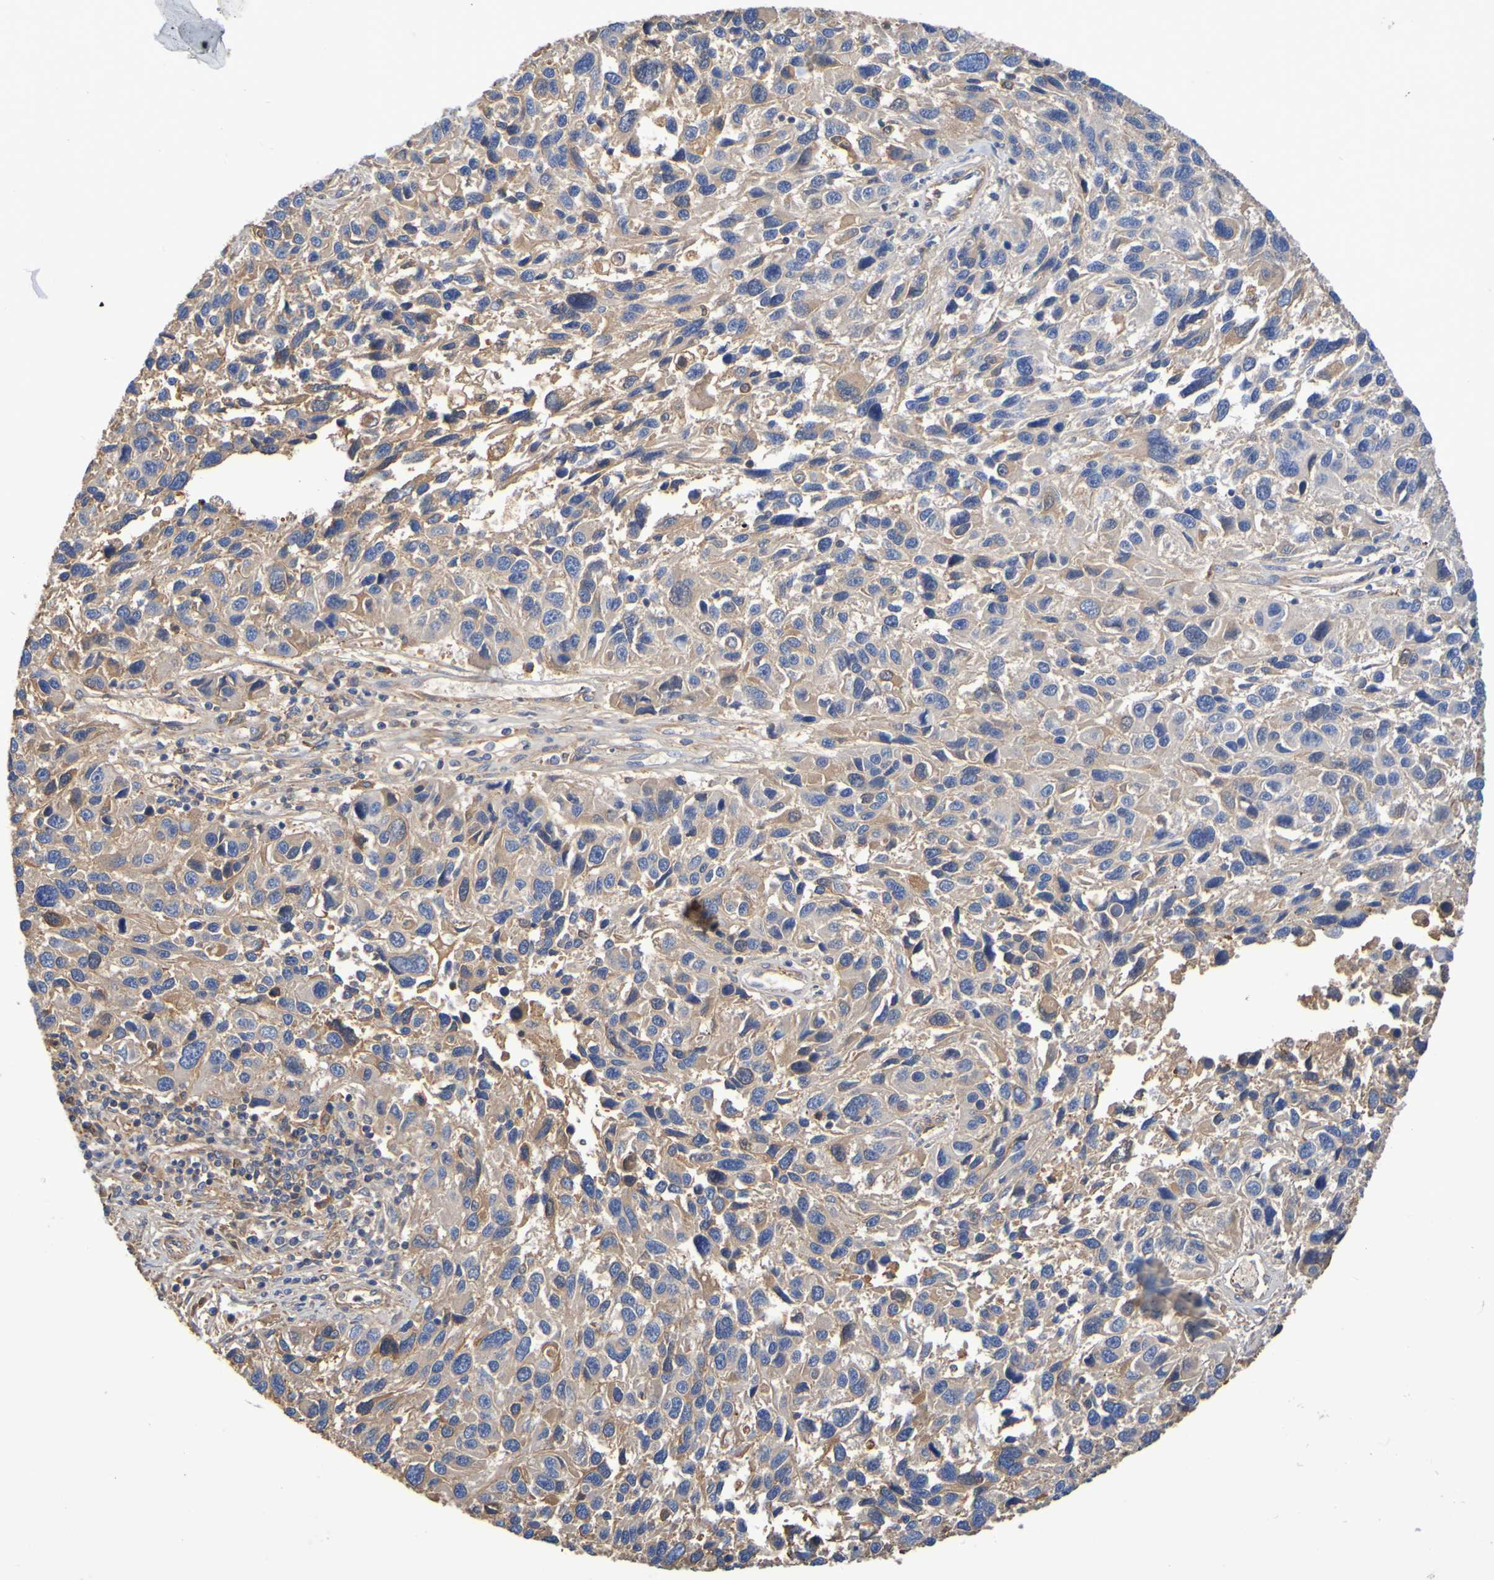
{"staining": {"intensity": "weak", "quantity": ">75%", "location": "cytoplasmic/membranous"}, "tissue": "melanoma", "cell_type": "Tumor cells", "image_type": "cancer", "snomed": [{"axis": "morphology", "description": "Malignant melanoma, NOS"}, {"axis": "topography", "description": "Skin"}], "caption": "The image displays a brown stain indicating the presence of a protein in the cytoplasmic/membranous of tumor cells in malignant melanoma. The protein is stained brown, and the nuclei are stained in blue (DAB IHC with brightfield microscopy, high magnification).", "gene": "GAB3", "patient": {"sex": "male", "age": 53}}